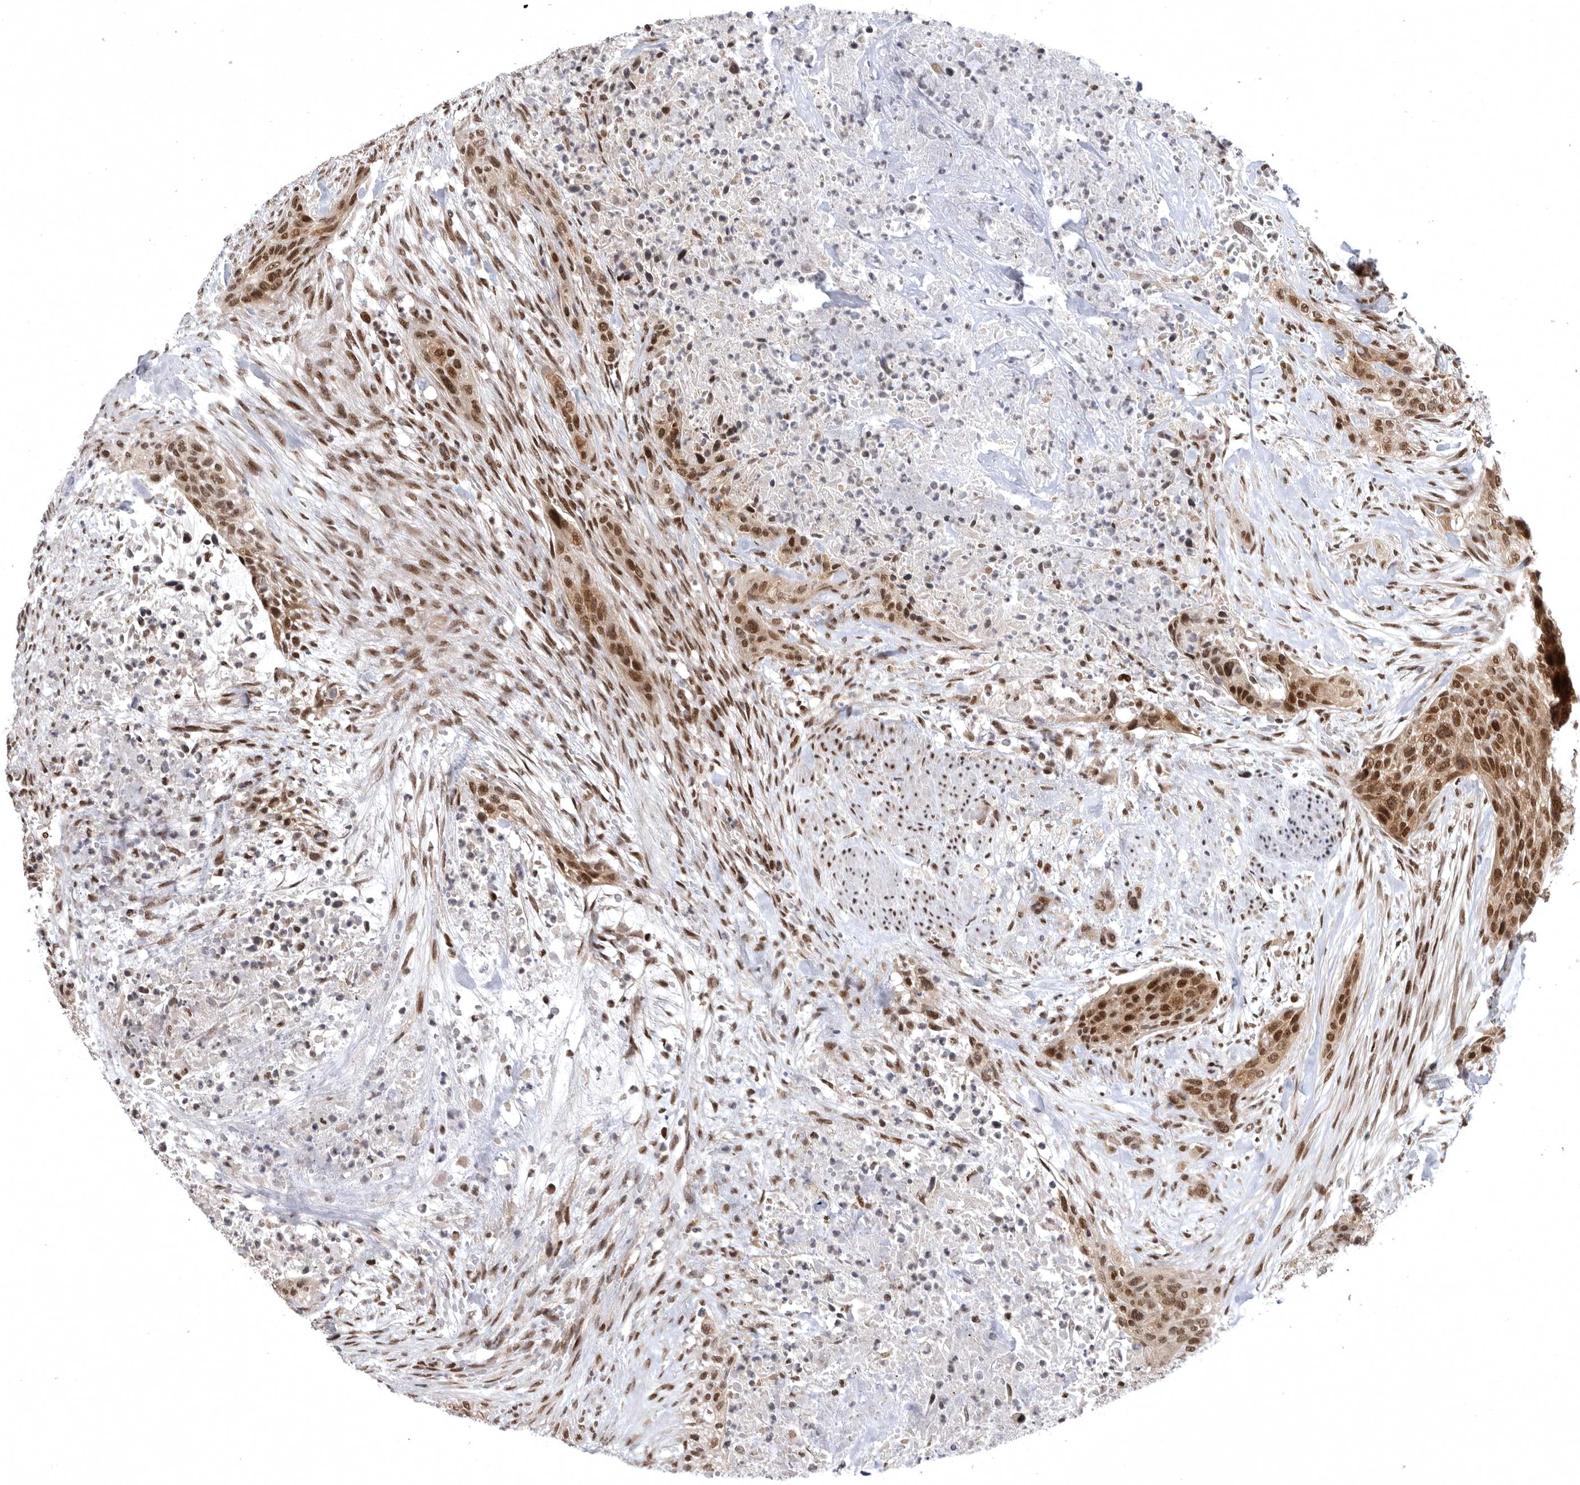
{"staining": {"intensity": "strong", "quantity": ">75%", "location": "nuclear"}, "tissue": "urothelial cancer", "cell_type": "Tumor cells", "image_type": "cancer", "snomed": [{"axis": "morphology", "description": "Urothelial carcinoma, High grade"}, {"axis": "topography", "description": "Urinary bladder"}], "caption": "Immunohistochemistry micrograph of neoplastic tissue: human urothelial carcinoma (high-grade) stained using immunohistochemistry (IHC) demonstrates high levels of strong protein expression localized specifically in the nuclear of tumor cells, appearing as a nuclear brown color.", "gene": "ZNF830", "patient": {"sex": "male", "age": 35}}